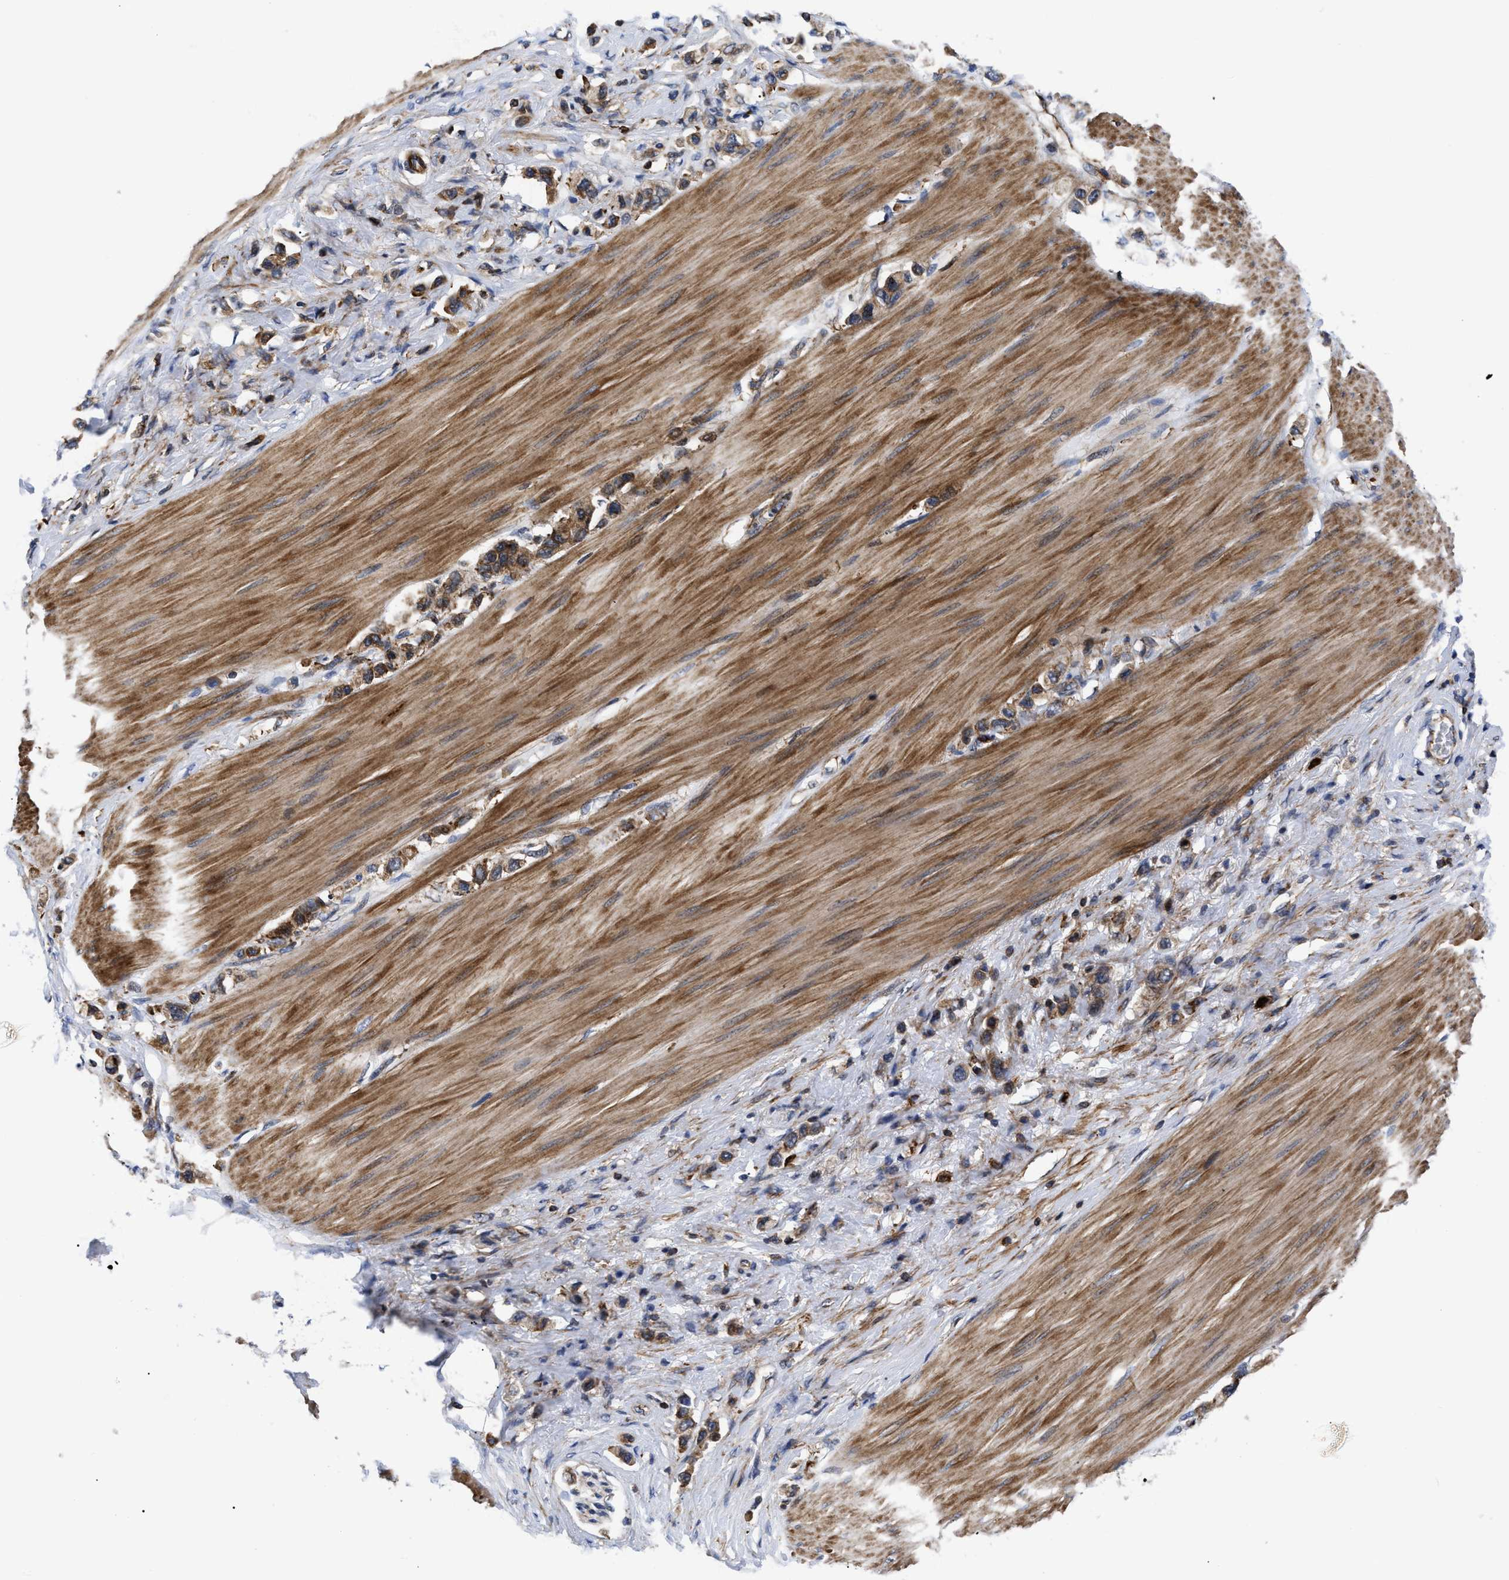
{"staining": {"intensity": "moderate", "quantity": ">75%", "location": "cytoplasmic/membranous"}, "tissue": "stomach cancer", "cell_type": "Tumor cells", "image_type": "cancer", "snomed": [{"axis": "morphology", "description": "Adenocarcinoma, NOS"}, {"axis": "topography", "description": "Stomach"}], "caption": "High-magnification brightfield microscopy of adenocarcinoma (stomach) stained with DAB (brown) and counterstained with hematoxylin (blue). tumor cells exhibit moderate cytoplasmic/membranous staining is identified in about>75% of cells. Using DAB (3,3'-diaminobenzidine) (brown) and hematoxylin (blue) stains, captured at high magnification using brightfield microscopy.", "gene": "SPAST", "patient": {"sex": "female", "age": 65}}